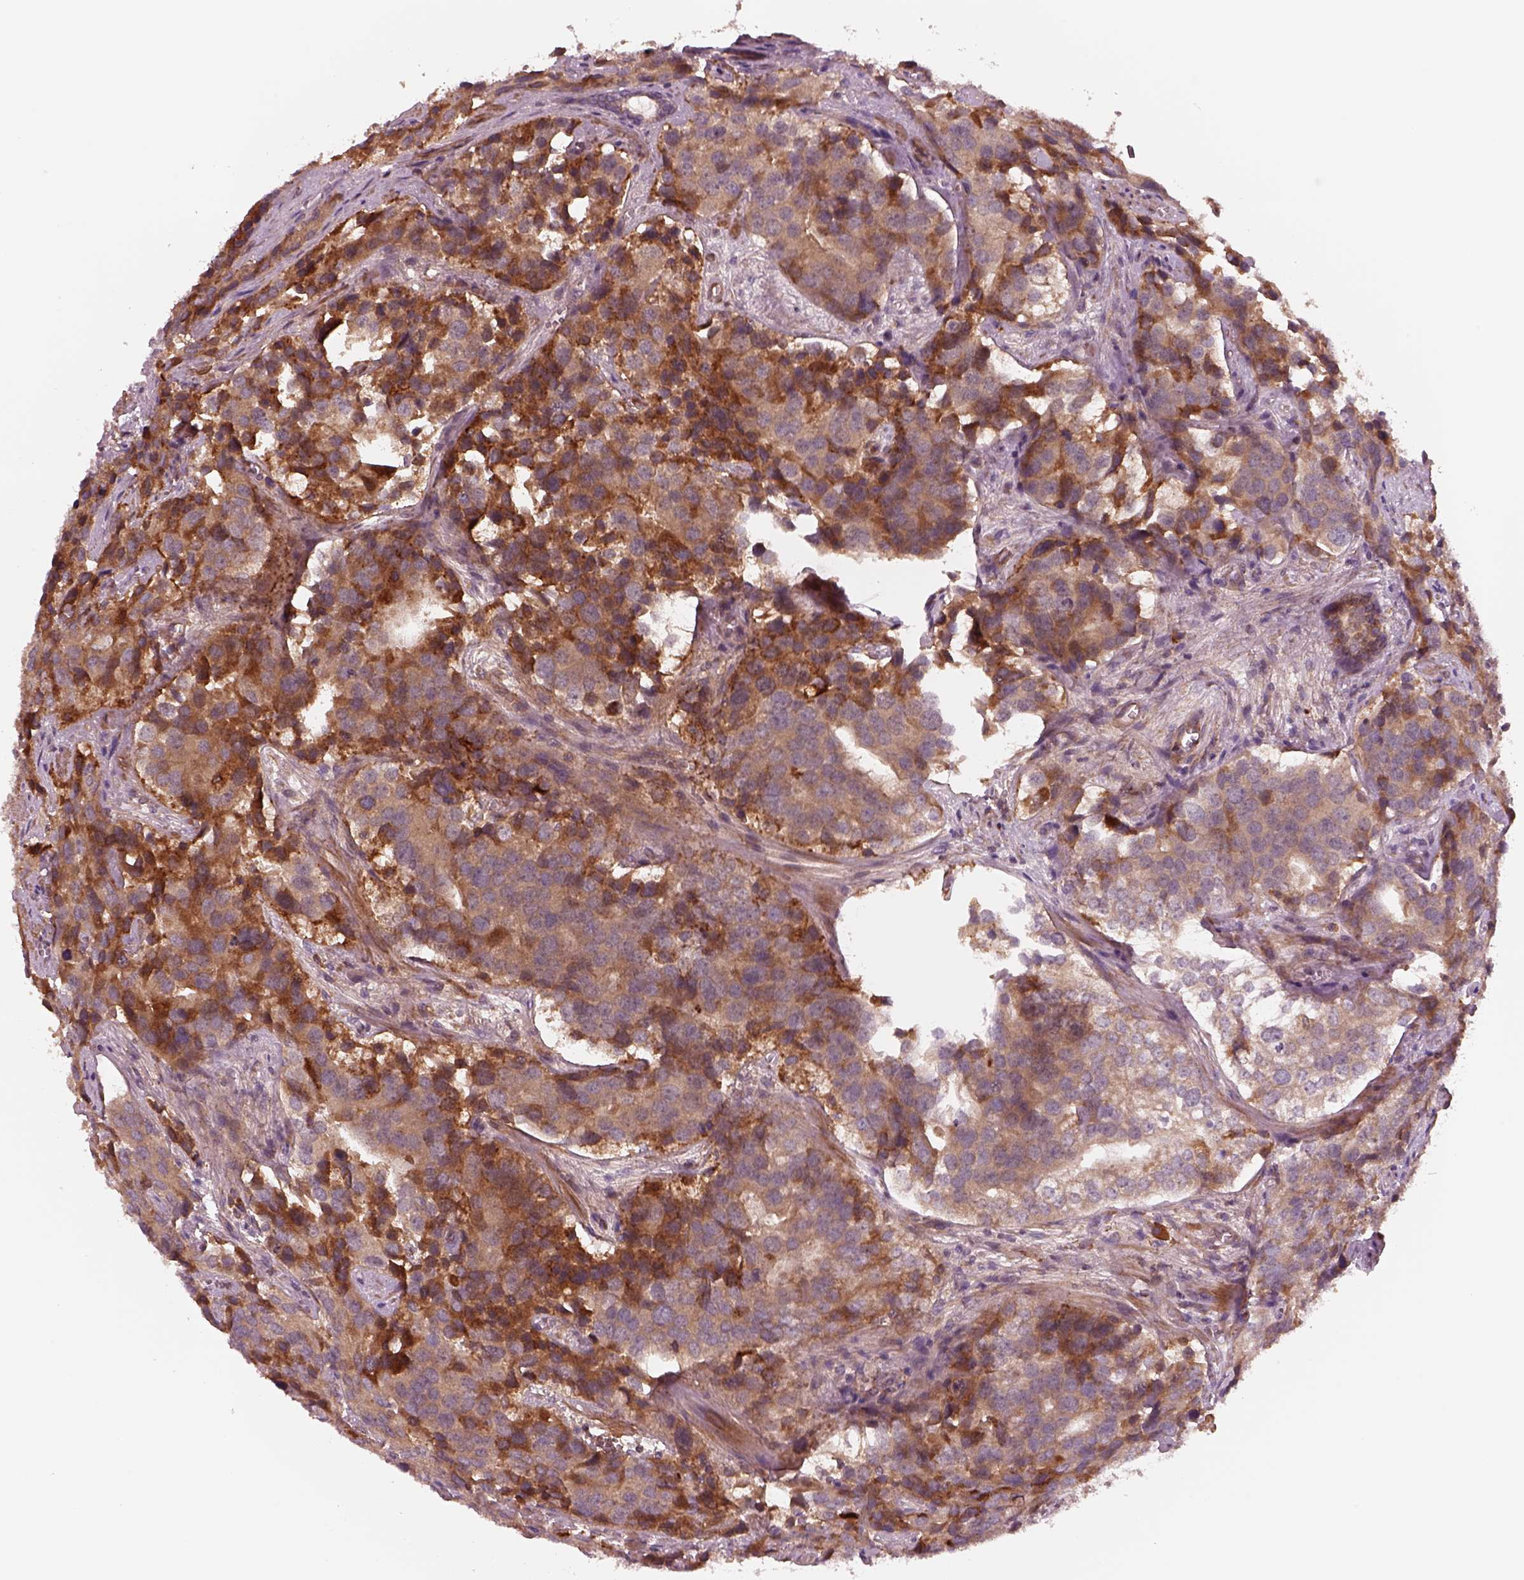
{"staining": {"intensity": "strong", "quantity": "<25%", "location": "cytoplasmic/membranous"}, "tissue": "prostate cancer", "cell_type": "Tumor cells", "image_type": "cancer", "snomed": [{"axis": "morphology", "description": "Adenocarcinoma, NOS"}, {"axis": "topography", "description": "Prostate and seminal vesicle, NOS"}], "caption": "The image exhibits staining of prostate adenocarcinoma, revealing strong cytoplasmic/membranous protein positivity (brown color) within tumor cells.", "gene": "ASCC2", "patient": {"sex": "male", "age": 63}}